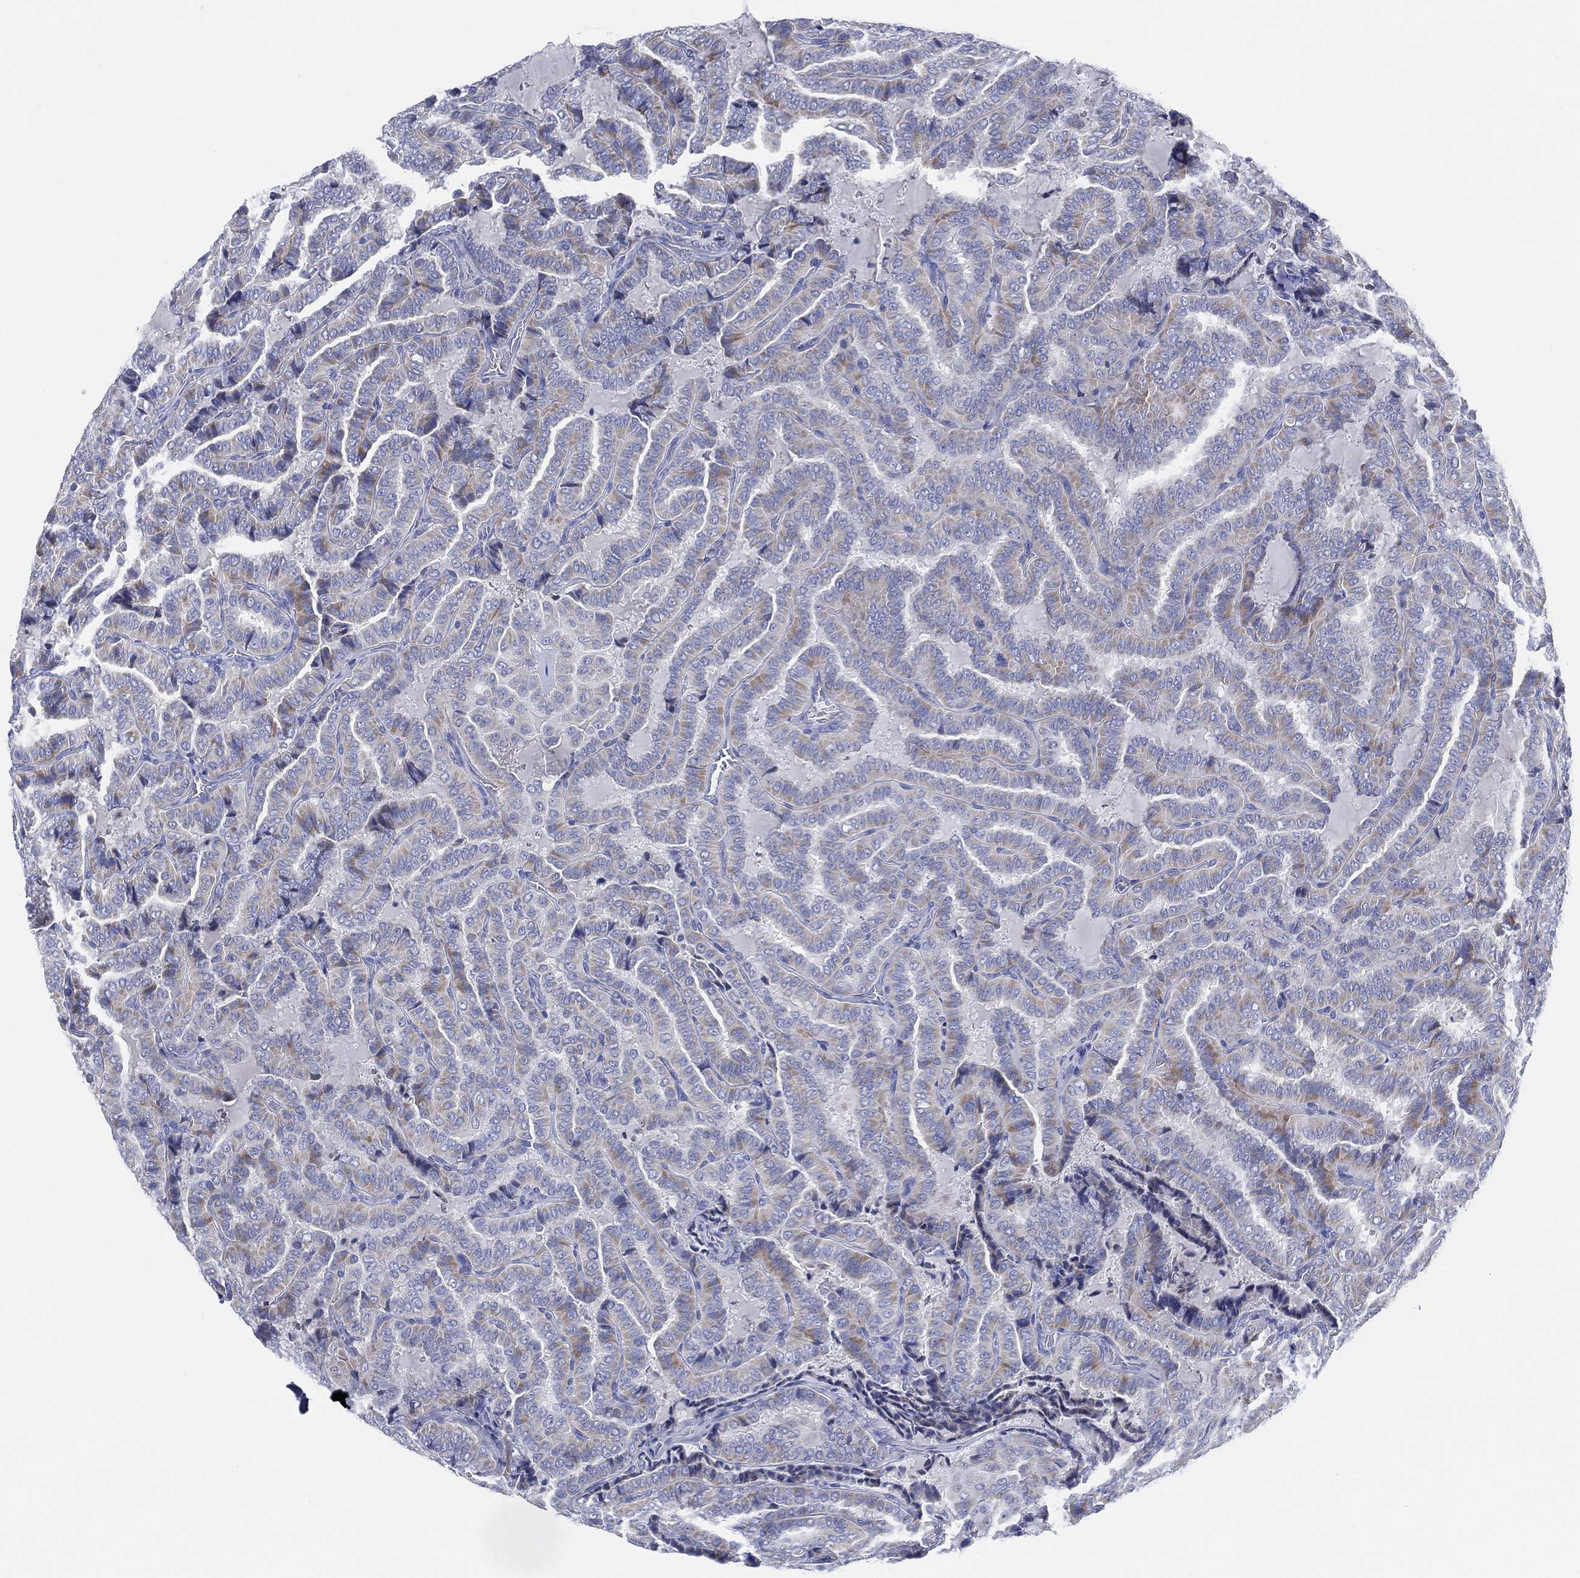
{"staining": {"intensity": "moderate", "quantity": "<25%", "location": "cytoplasmic/membranous"}, "tissue": "thyroid cancer", "cell_type": "Tumor cells", "image_type": "cancer", "snomed": [{"axis": "morphology", "description": "Papillary adenocarcinoma, NOS"}, {"axis": "topography", "description": "Thyroid gland"}], "caption": "Papillary adenocarcinoma (thyroid) was stained to show a protein in brown. There is low levels of moderate cytoplasmic/membranous staining in approximately <25% of tumor cells. The staining was performed using DAB (3,3'-diaminobenzidine), with brown indicating positive protein expression. Nuclei are stained blue with hematoxylin.", "gene": "ADAD2", "patient": {"sex": "female", "age": 39}}